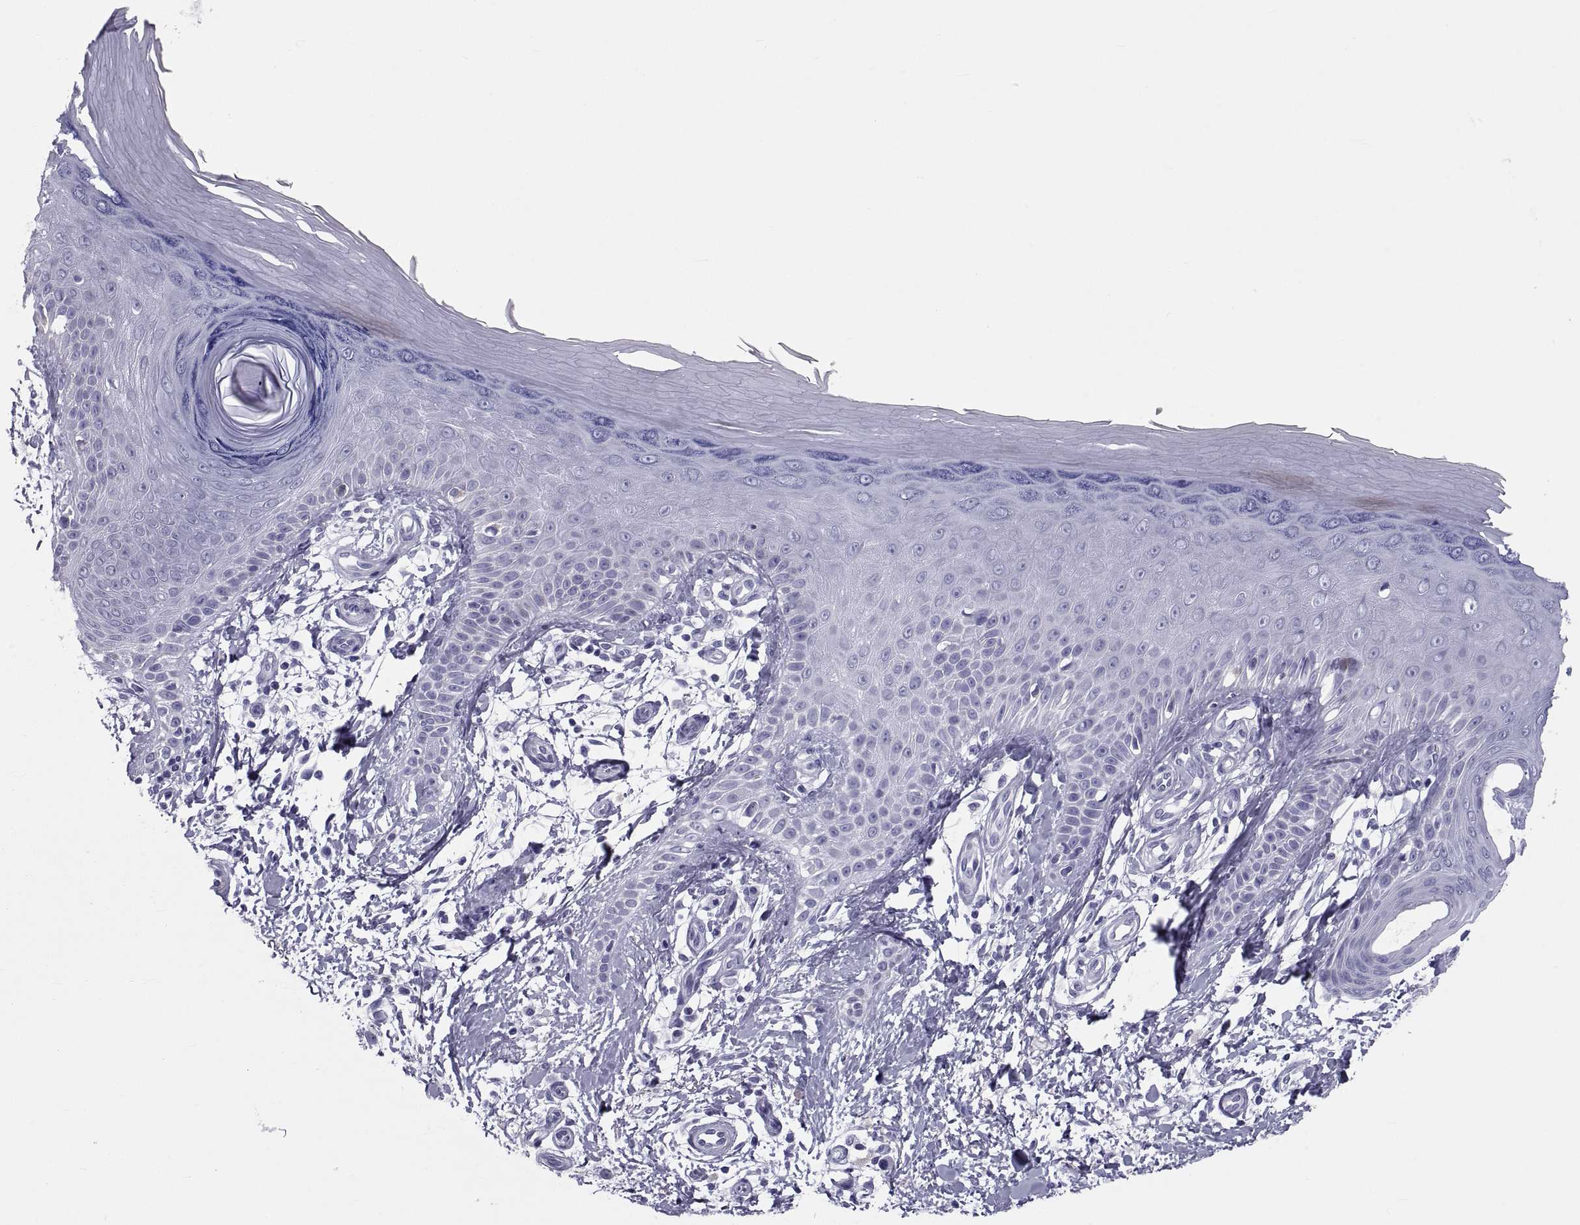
{"staining": {"intensity": "negative", "quantity": "none", "location": "none"}, "tissue": "skin", "cell_type": "Fibroblasts", "image_type": "normal", "snomed": [{"axis": "morphology", "description": "Normal tissue, NOS"}, {"axis": "morphology", "description": "Inflammation, NOS"}, {"axis": "morphology", "description": "Fibrosis, NOS"}, {"axis": "topography", "description": "Skin"}], "caption": "An immunohistochemistry (IHC) micrograph of unremarkable skin is shown. There is no staining in fibroblasts of skin.", "gene": "DEFB129", "patient": {"sex": "male", "age": 71}}